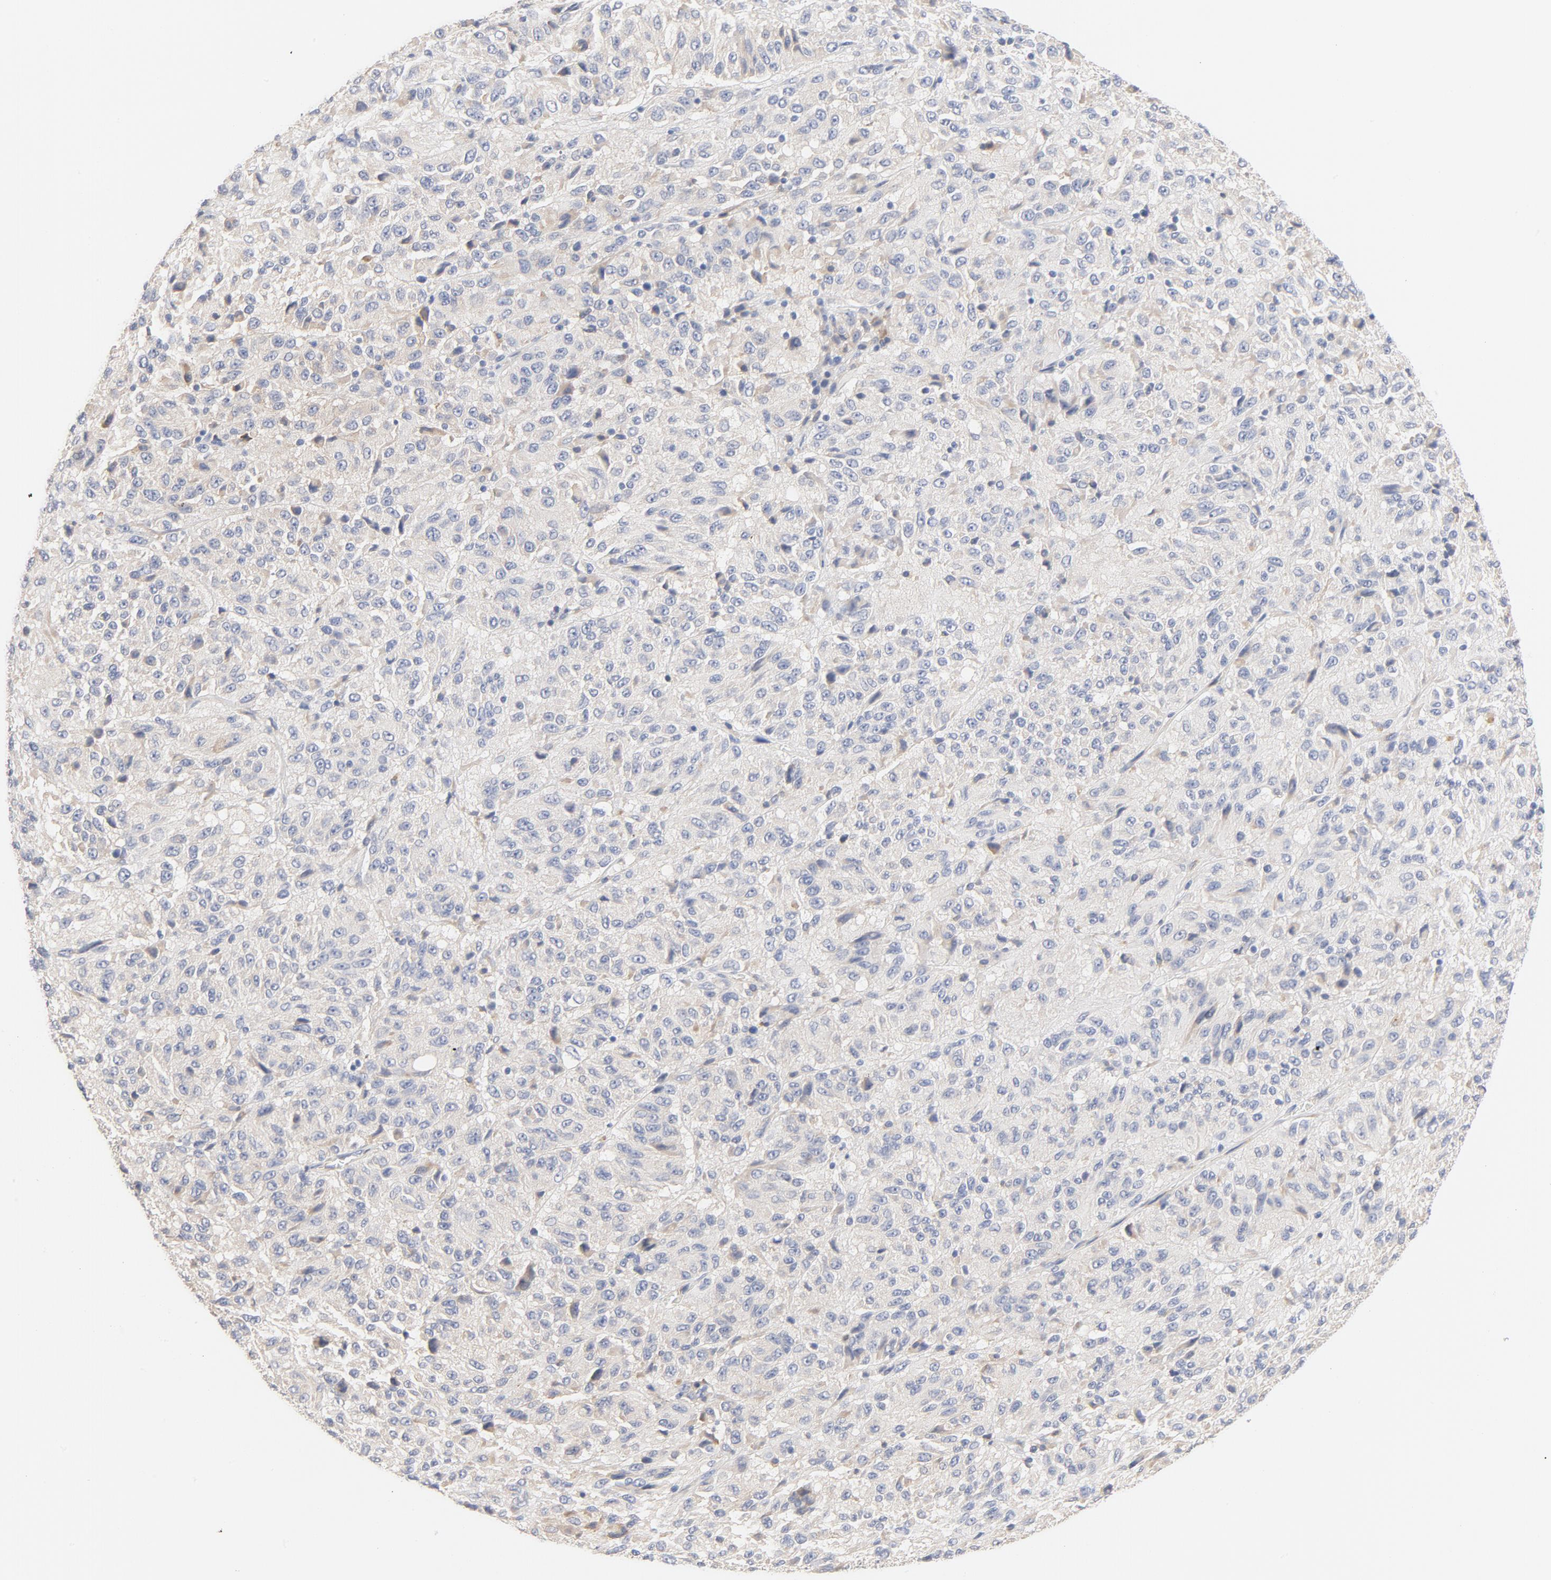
{"staining": {"intensity": "weak", "quantity": "<25%", "location": "cytoplasmic/membranous"}, "tissue": "melanoma", "cell_type": "Tumor cells", "image_type": "cancer", "snomed": [{"axis": "morphology", "description": "Malignant melanoma, Metastatic site"}, {"axis": "topography", "description": "Lung"}], "caption": "IHC photomicrograph of neoplastic tissue: human melanoma stained with DAB (3,3'-diaminobenzidine) demonstrates no significant protein positivity in tumor cells.", "gene": "TLR4", "patient": {"sex": "male", "age": 64}}